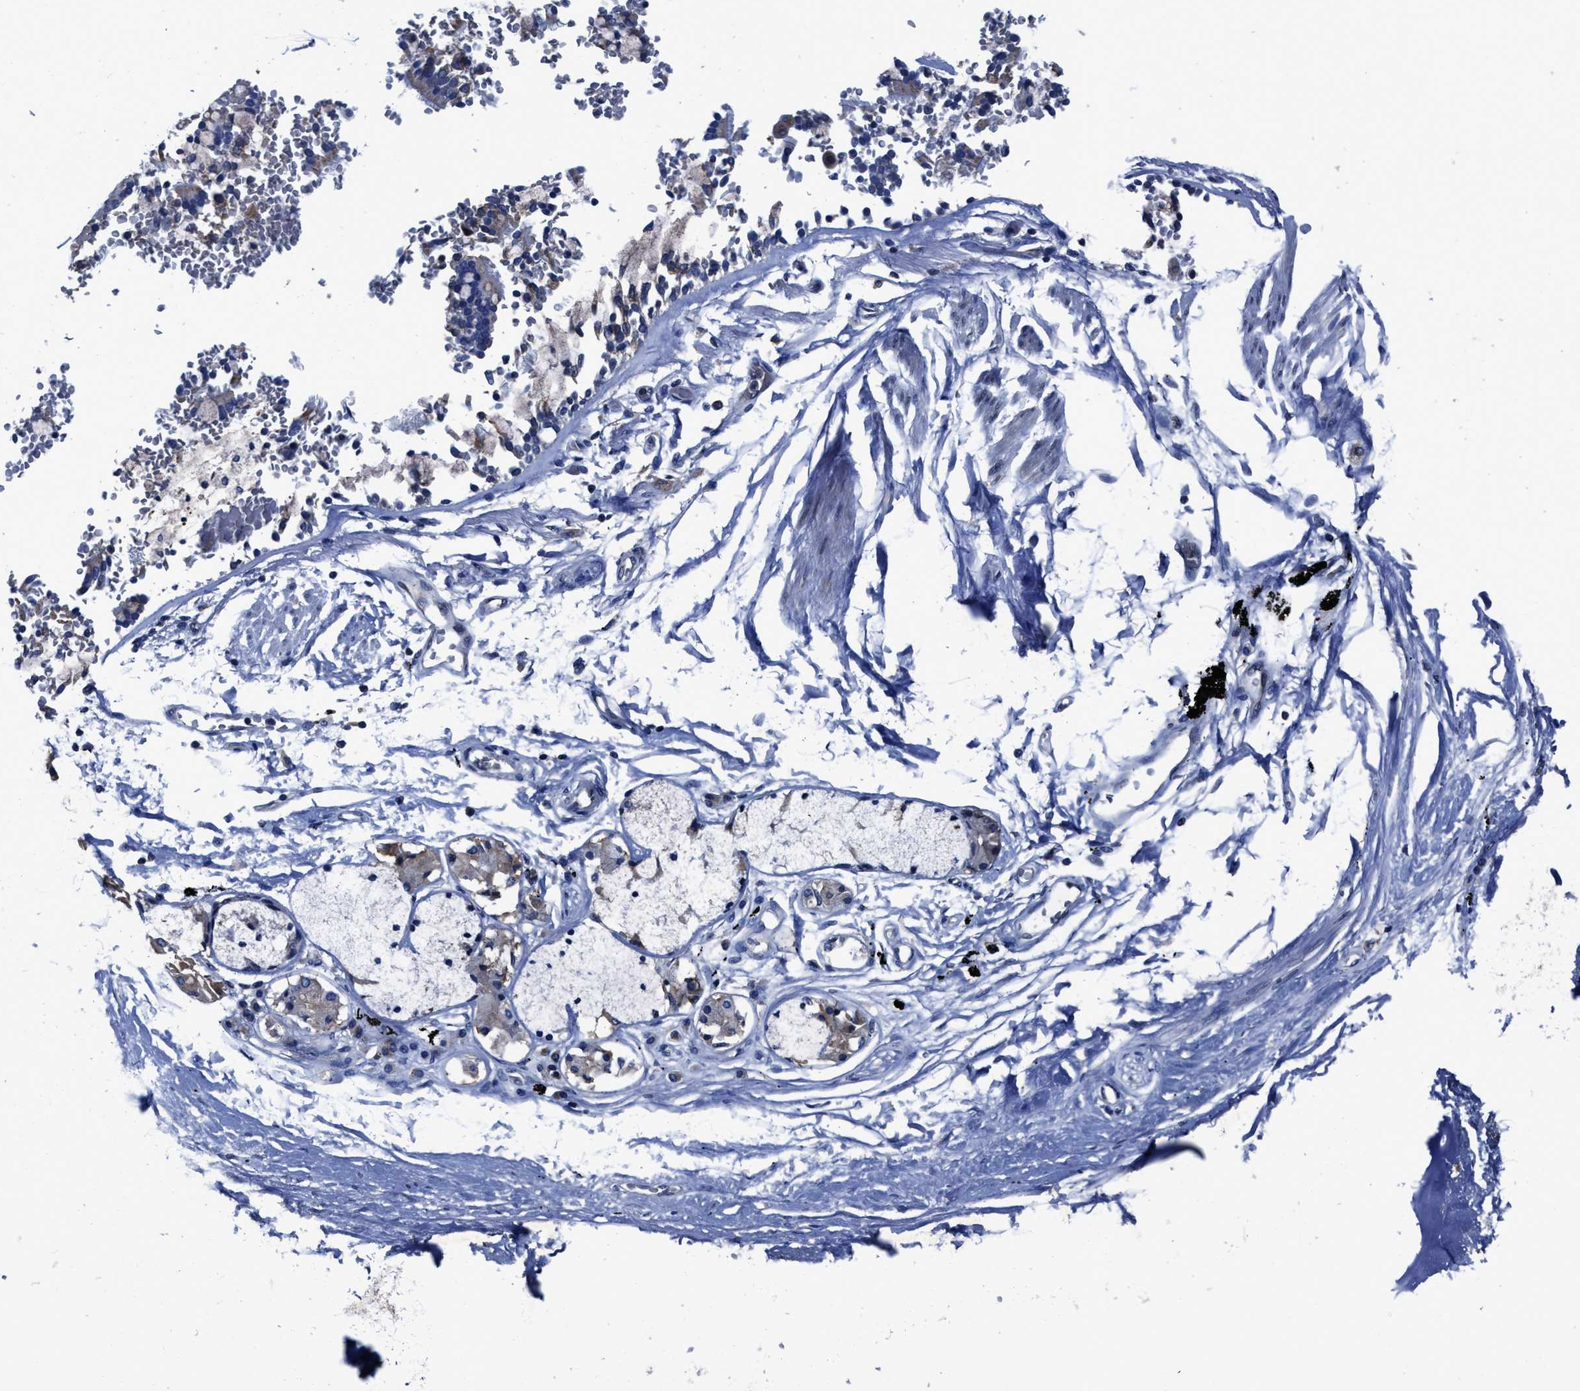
{"staining": {"intensity": "negative", "quantity": "none", "location": "none"}, "tissue": "adipose tissue", "cell_type": "Adipocytes", "image_type": "normal", "snomed": [{"axis": "morphology", "description": "Normal tissue, NOS"}, {"axis": "topography", "description": "Cartilage tissue"}, {"axis": "topography", "description": "Lung"}], "caption": "This is an IHC photomicrograph of benign human adipose tissue. There is no positivity in adipocytes.", "gene": "CACNA1D", "patient": {"sex": "female", "age": 77}}